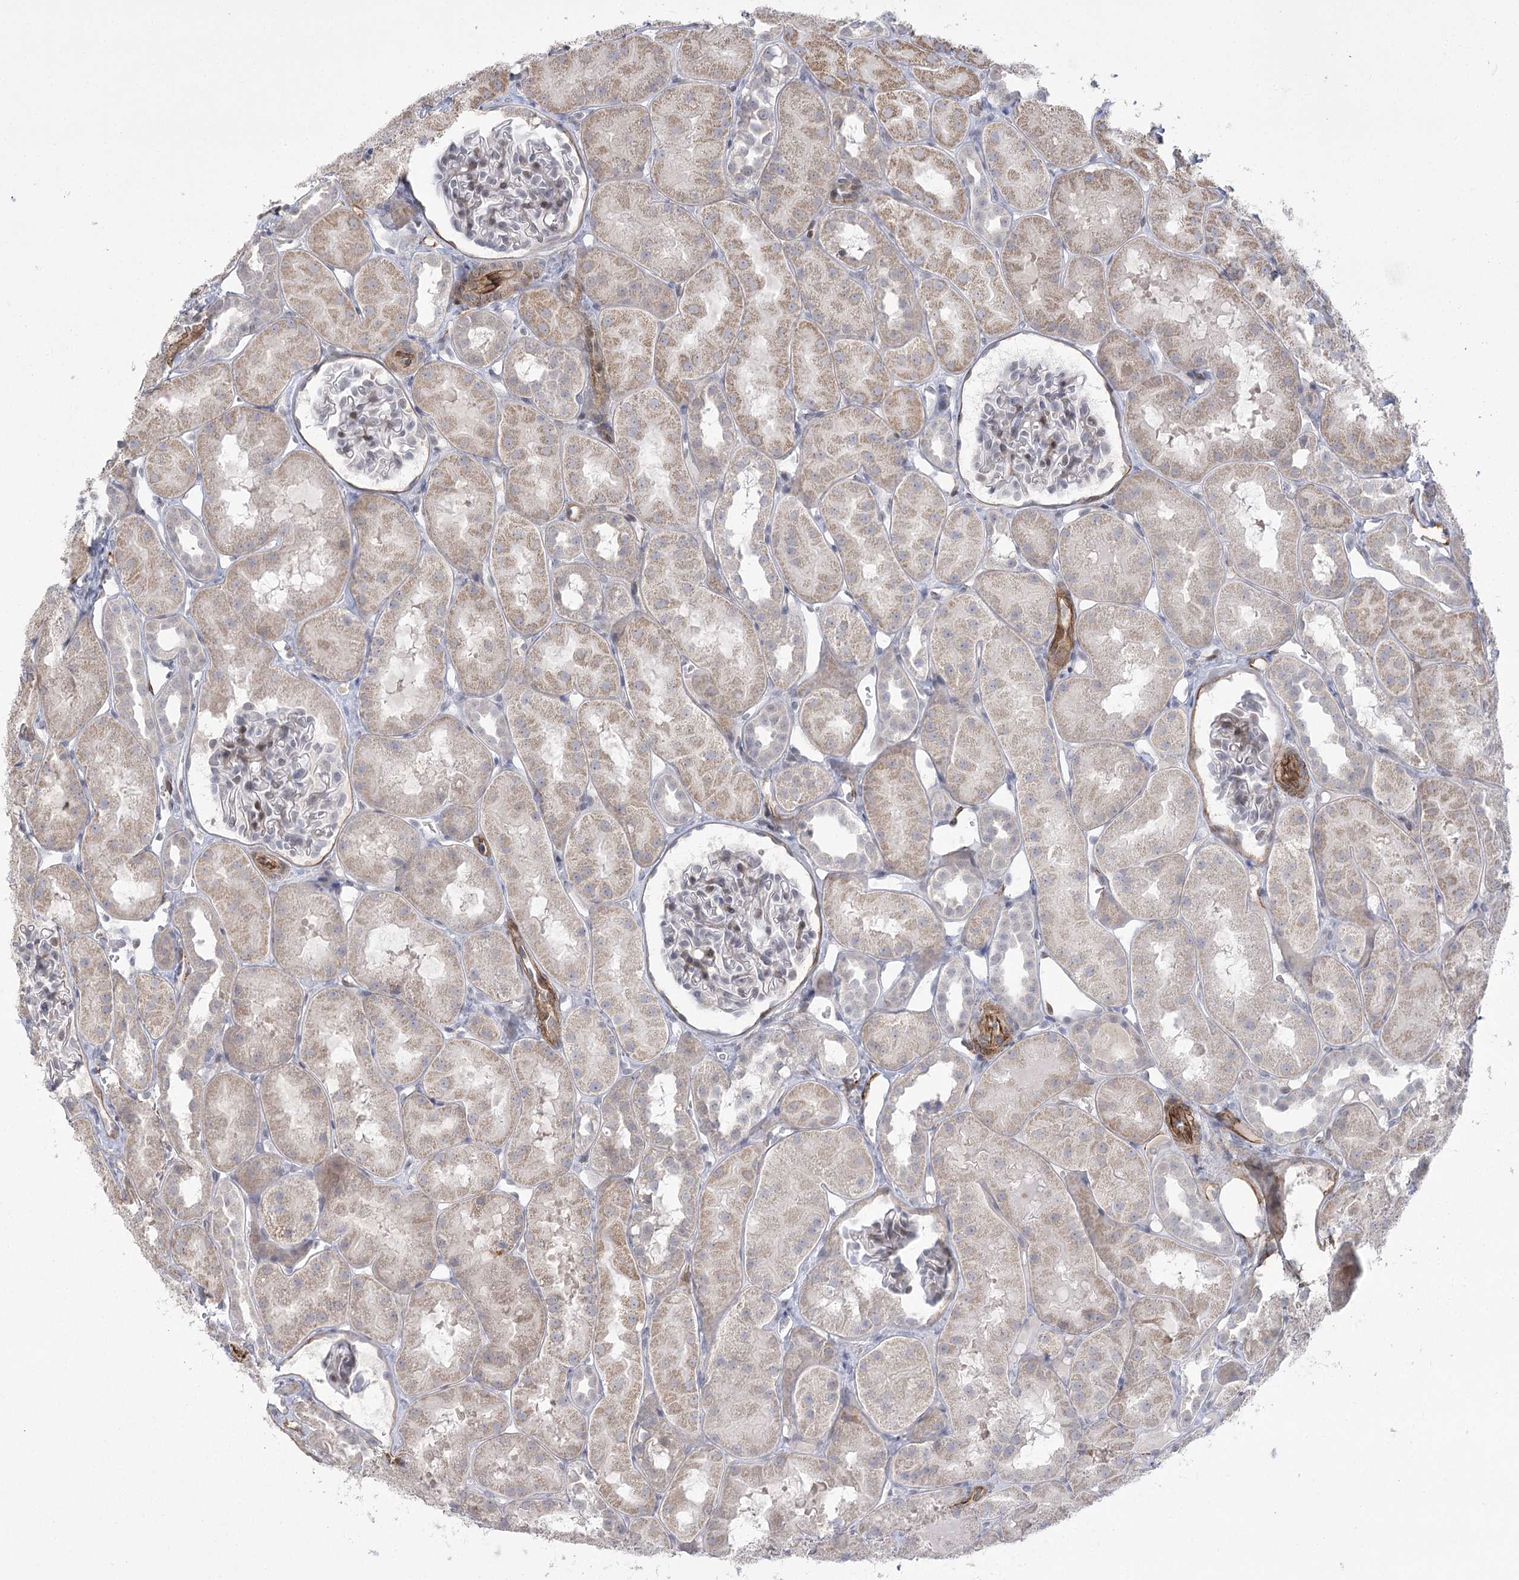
{"staining": {"intensity": "weak", "quantity": "25%-75%", "location": "nuclear"}, "tissue": "kidney", "cell_type": "Cells in glomeruli", "image_type": "normal", "snomed": [{"axis": "morphology", "description": "Normal tissue, NOS"}, {"axis": "topography", "description": "Kidney"}, {"axis": "topography", "description": "Urinary bladder"}], "caption": "DAB (3,3'-diaminobenzidine) immunohistochemical staining of benign human kidney exhibits weak nuclear protein expression in approximately 25%-75% of cells in glomeruli.", "gene": "AMTN", "patient": {"sex": "male", "age": 16}}